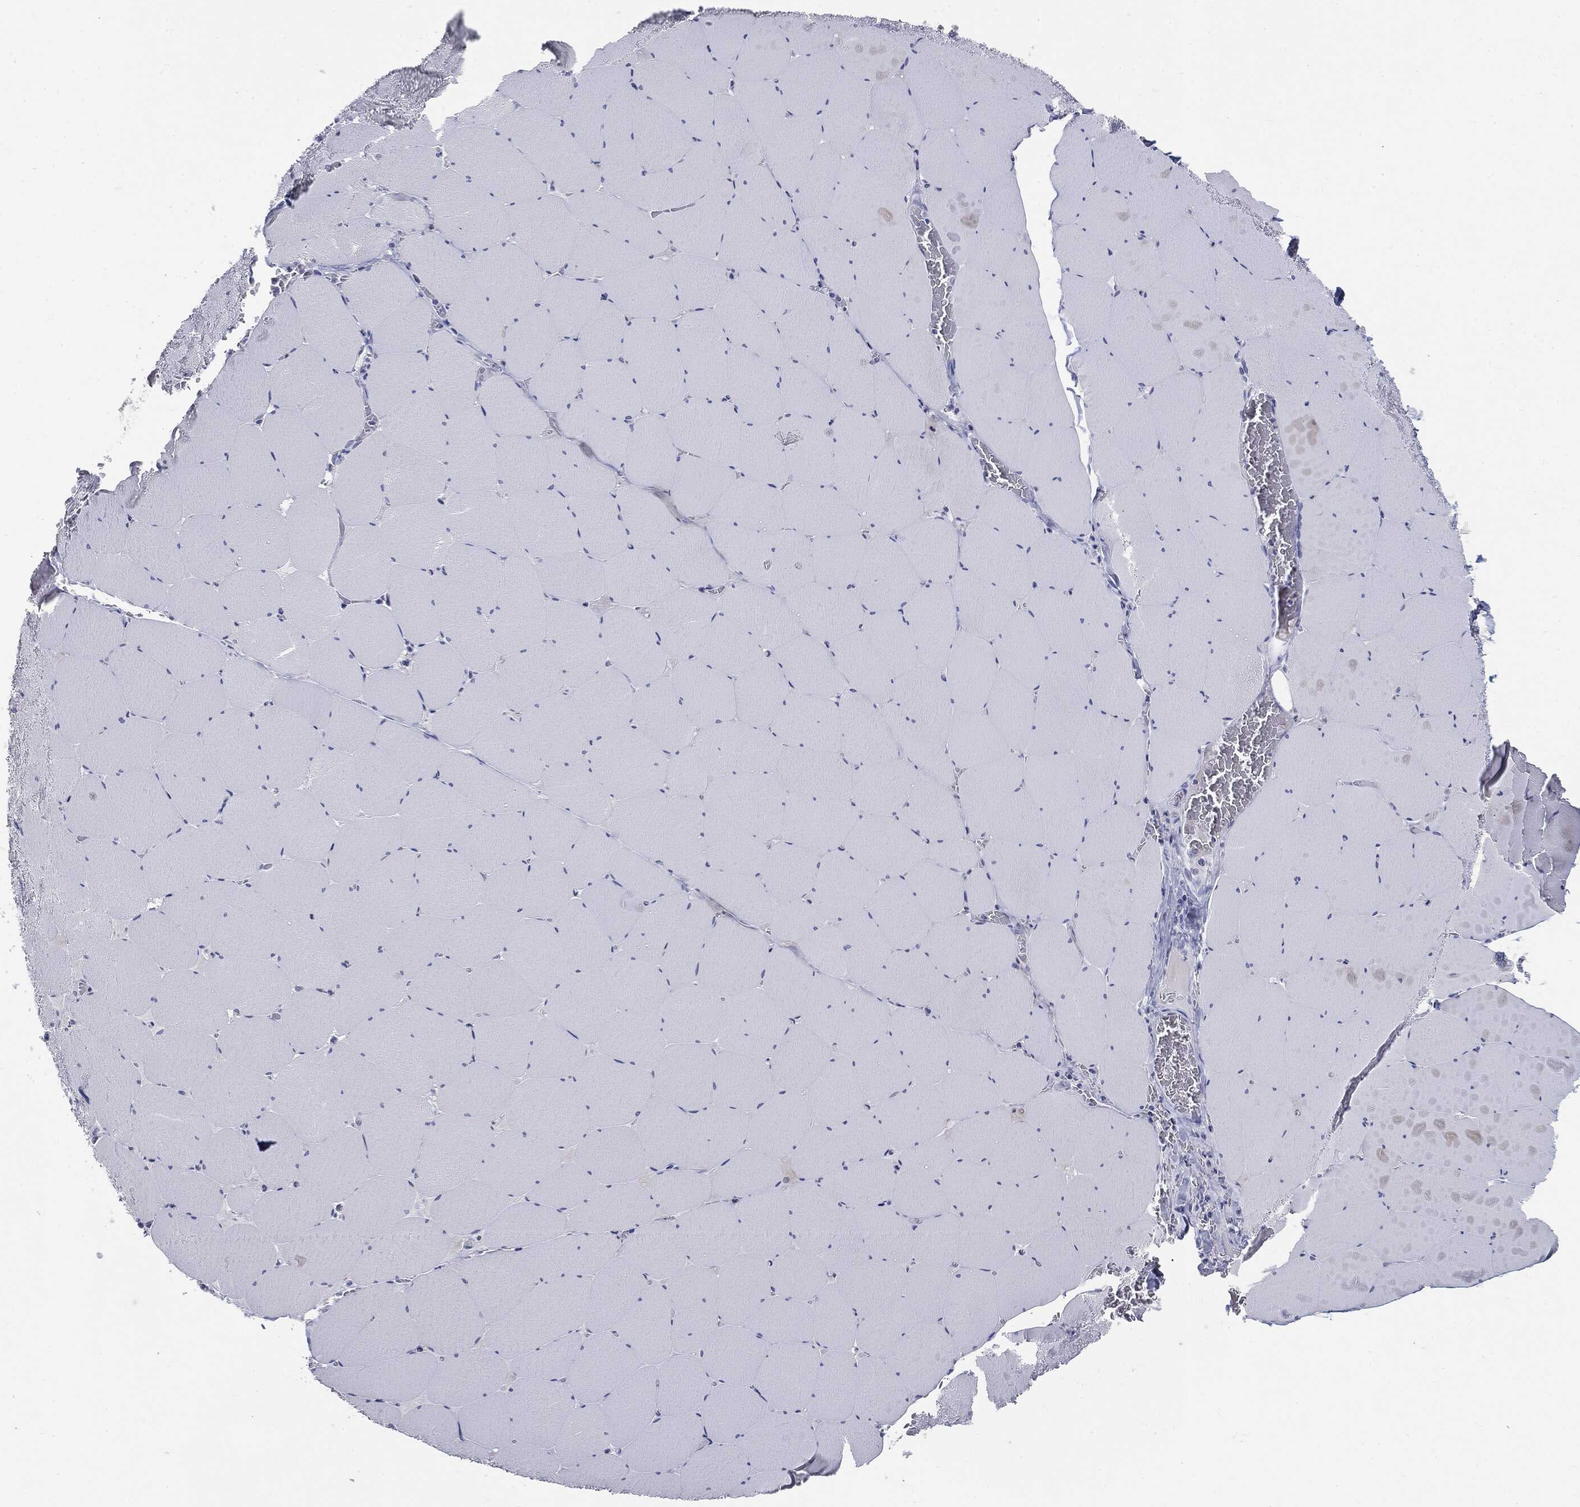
{"staining": {"intensity": "negative", "quantity": "none", "location": "none"}, "tissue": "skeletal muscle", "cell_type": "Myocytes", "image_type": "normal", "snomed": [{"axis": "morphology", "description": "Normal tissue, NOS"}, {"axis": "morphology", "description": "Malignant melanoma, Metastatic site"}, {"axis": "topography", "description": "Skeletal muscle"}], "caption": "Skeletal muscle stained for a protein using IHC displays no expression myocytes.", "gene": "CGB1", "patient": {"sex": "male", "age": 50}}